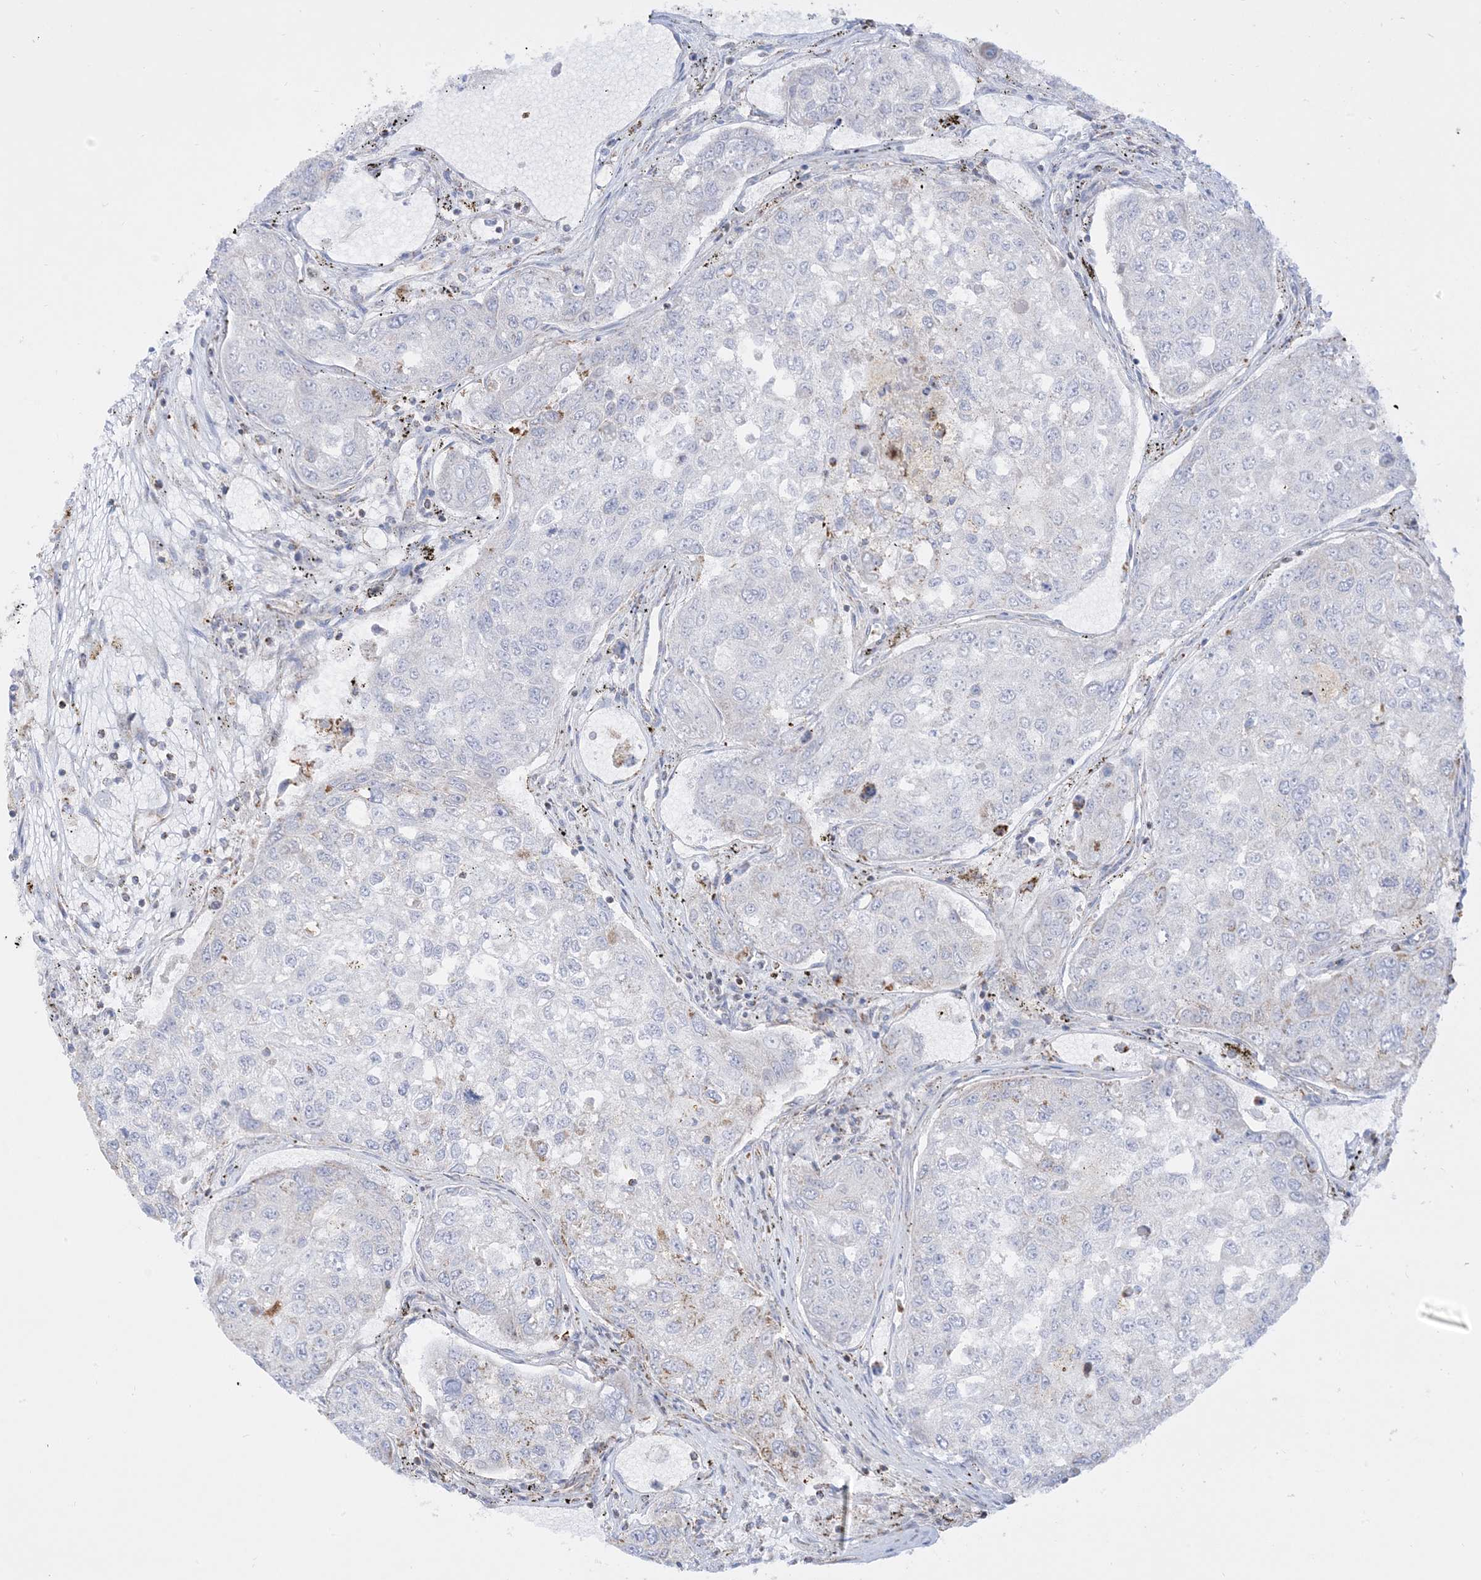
{"staining": {"intensity": "moderate", "quantity": "<25%", "location": "cytoplasmic/membranous"}, "tissue": "urothelial cancer", "cell_type": "Tumor cells", "image_type": "cancer", "snomed": [{"axis": "morphology", "description": "Urothelial carcinoma, High grade"}, {"axis": "topography", "description": "Lymph node"}, {"axis": "topography", "description": "Urinary bladder"}], "caption": "DAB immunohistochemical staining of human high-grade urothelial carcinoma shows moderate cytoplasmic/membranous protein positivity in approximately <25% of tumor cells.", "gene": "MRPS36", "patient": {"sex": "male", "age": 51}}